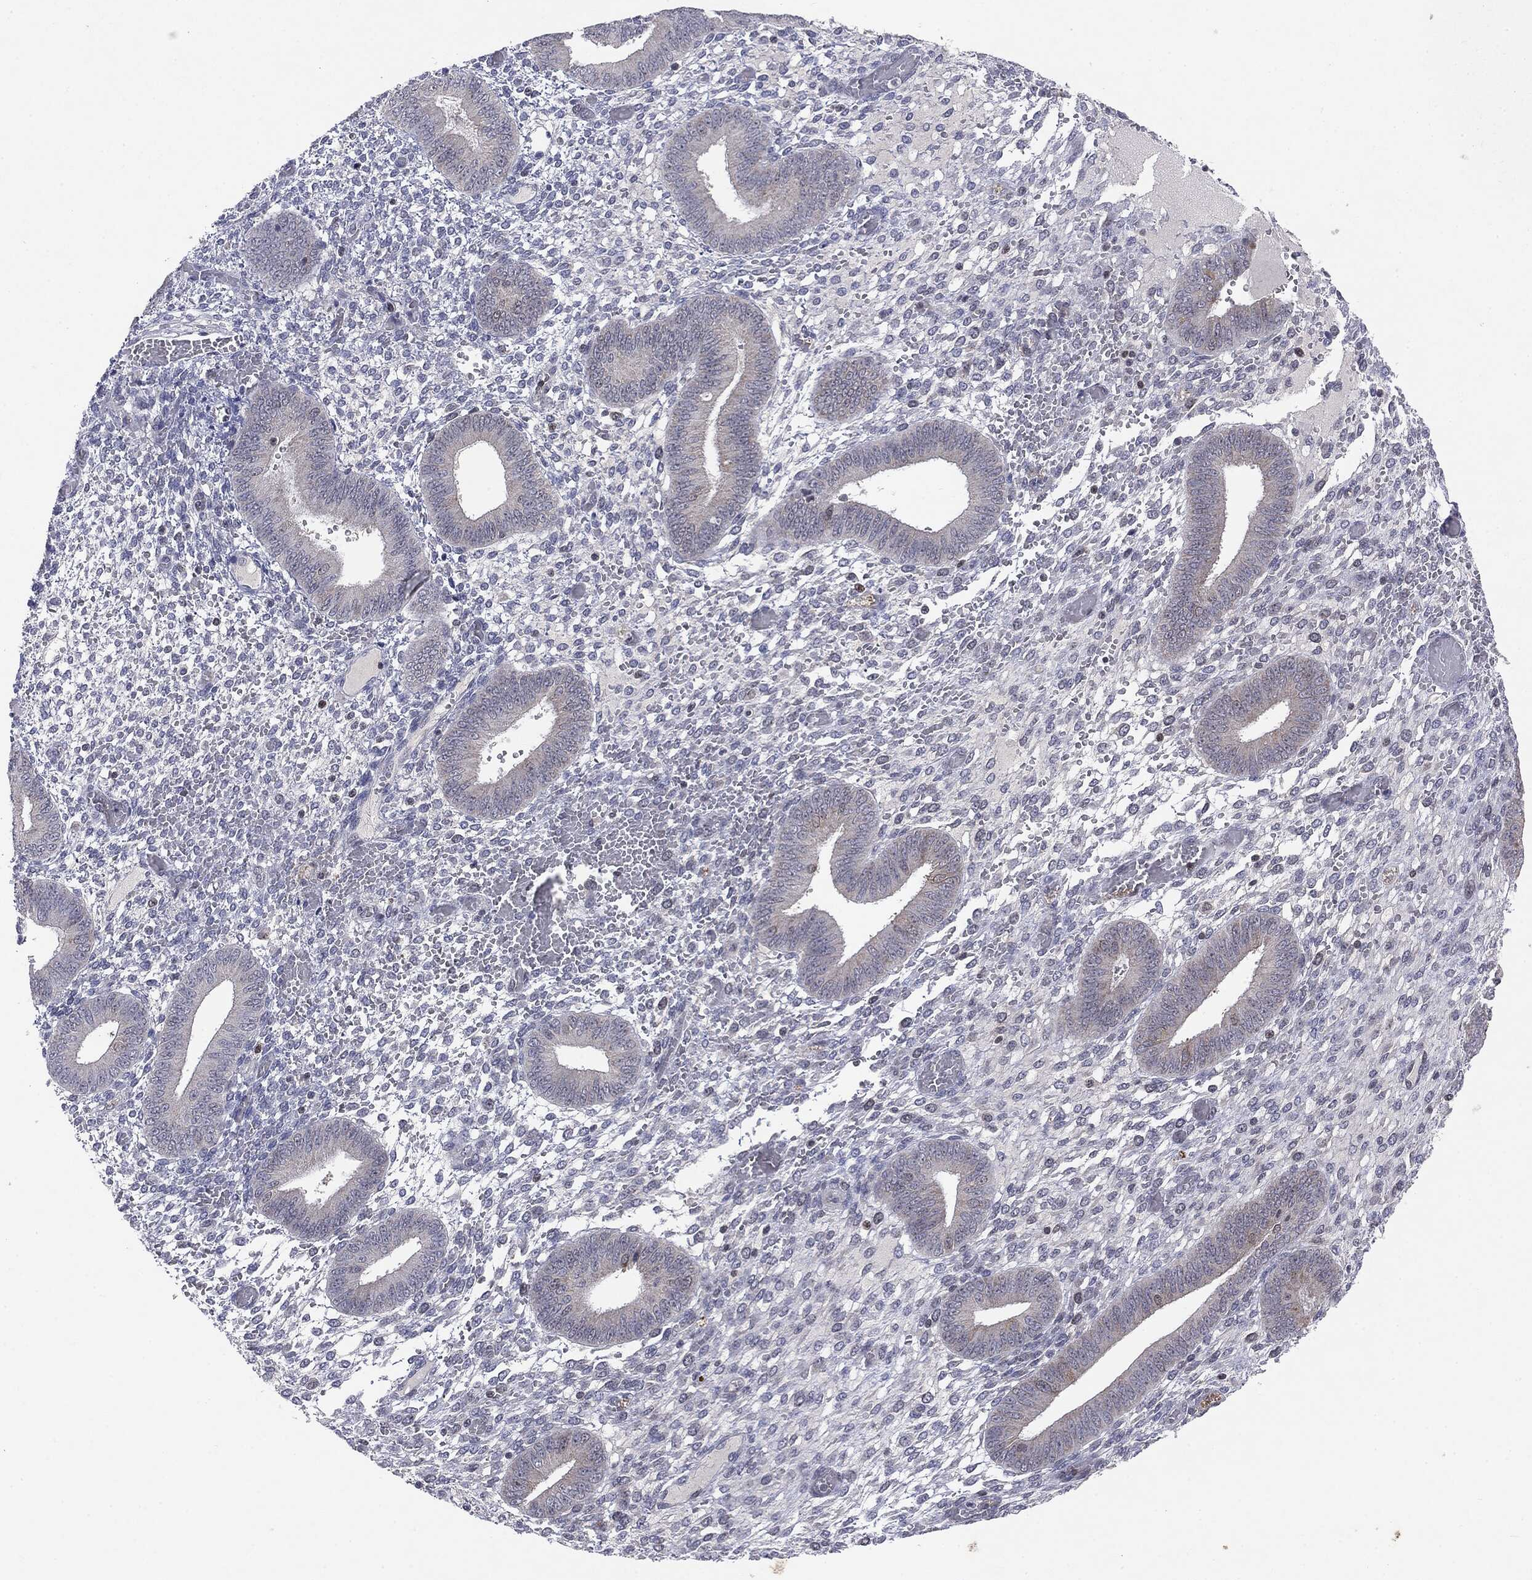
{"staining": {"intensity": "negative", "quantity": "none", "location": "none"}, "tissue": "endometrium", "cell_type": "Cells in endometrial stroma", "image_type": "normal", "snomed": [{"axis": "morphology", "description": "Normal tissue, NOS"}, {"axis": "topography", "description": "Endometrium"}], "caption": "The histopathology image exhibits no significant positivity in cells in endometrial stroma of endometrium. The staining was performed using DAB to visualize the protein expression in brown, while the nuclei were stained in blue with hematoxylin (Magnification: 20x).", "gene": "KIF2C", "patient": {"sex": "female", "age": 42}}